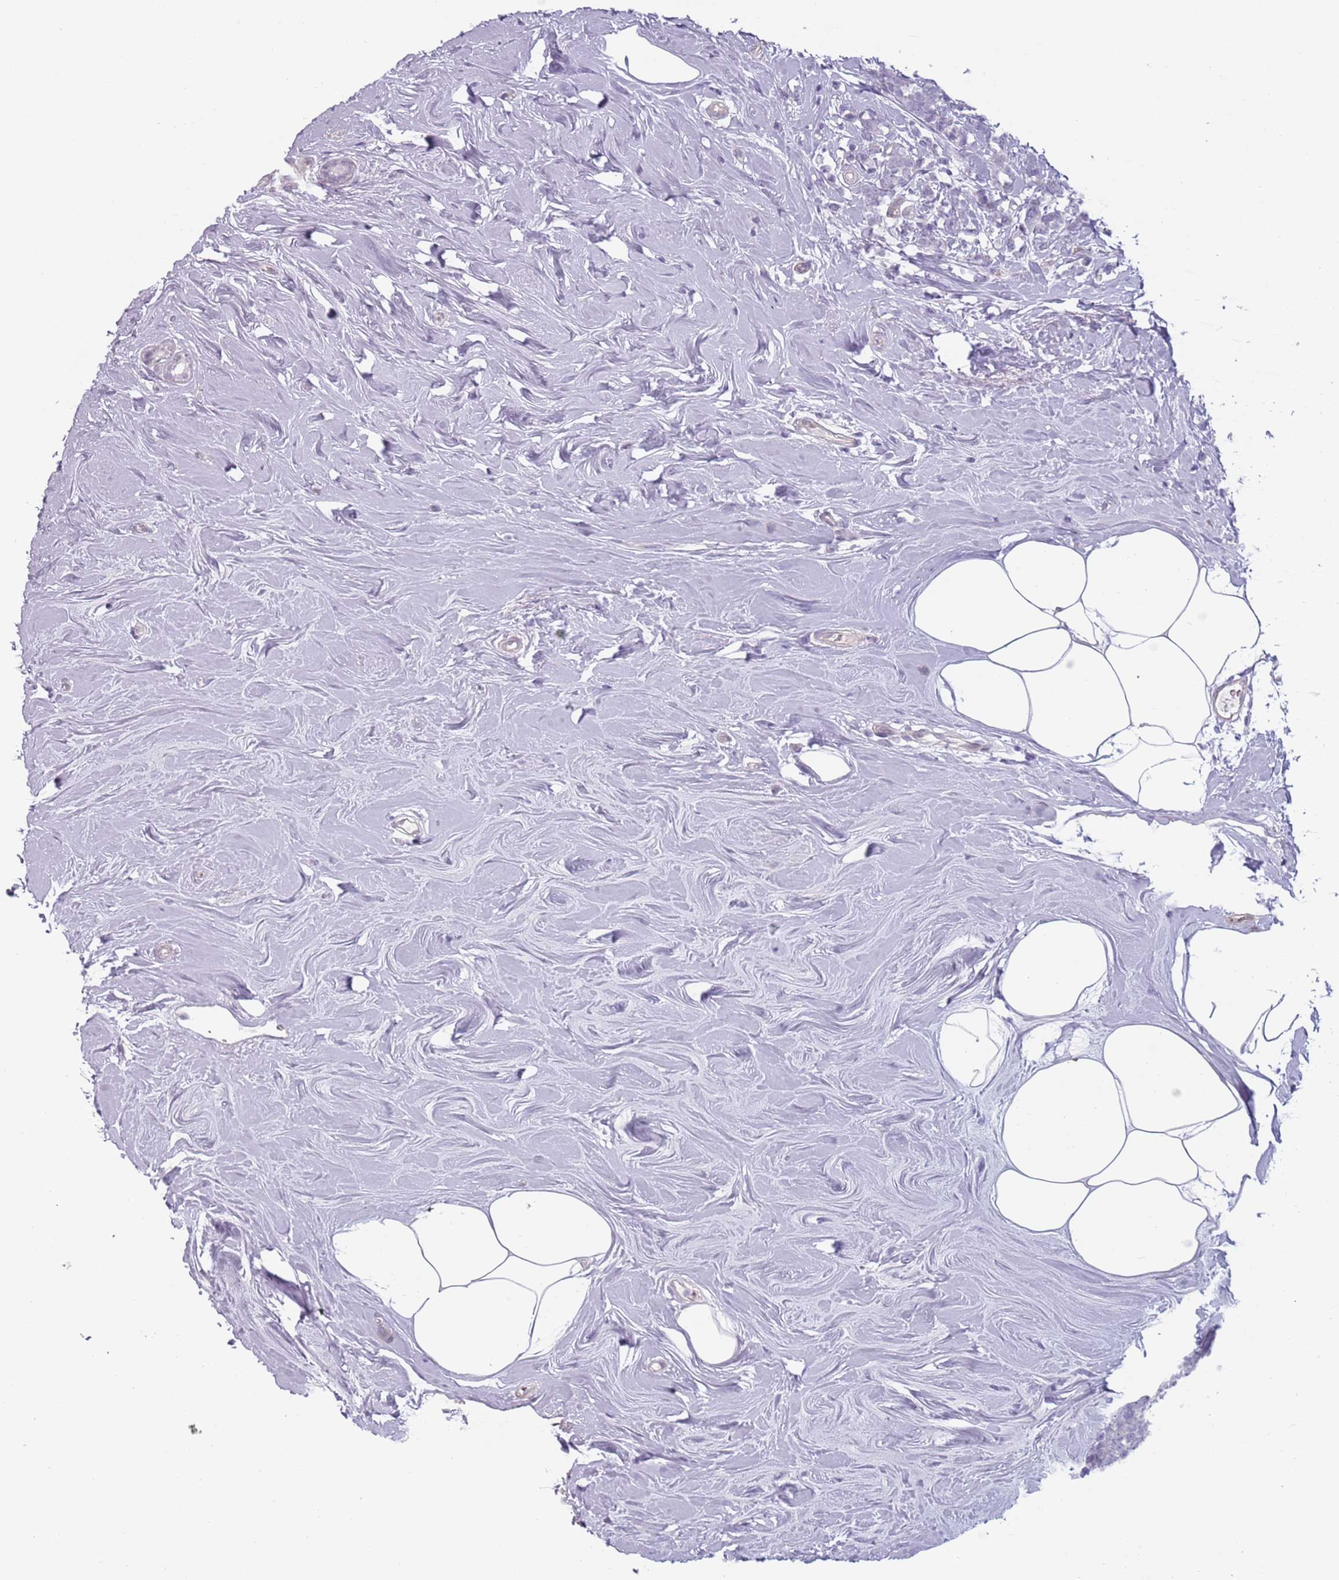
{"staining": {"intensity": "negative", "quantity": "none", "location": "none"}, "tissue": "breast cancer", "cell_type": "Tumor cells", "image_type": "cancer", "snomed": [{"axis": "morphology", "description": "Lobular carcinoma"}, {"axis": "topography", "description": "Breast"}], "caption": "Immunohistochemical staining of breast cancer displays no significant expression in tumor cells. The staining is performed using DAB brown chromogen with nuclei counter-stained in using hematoxylin.", "gene": "RFX2", "patient": {"sex": "female", "age": 58}}